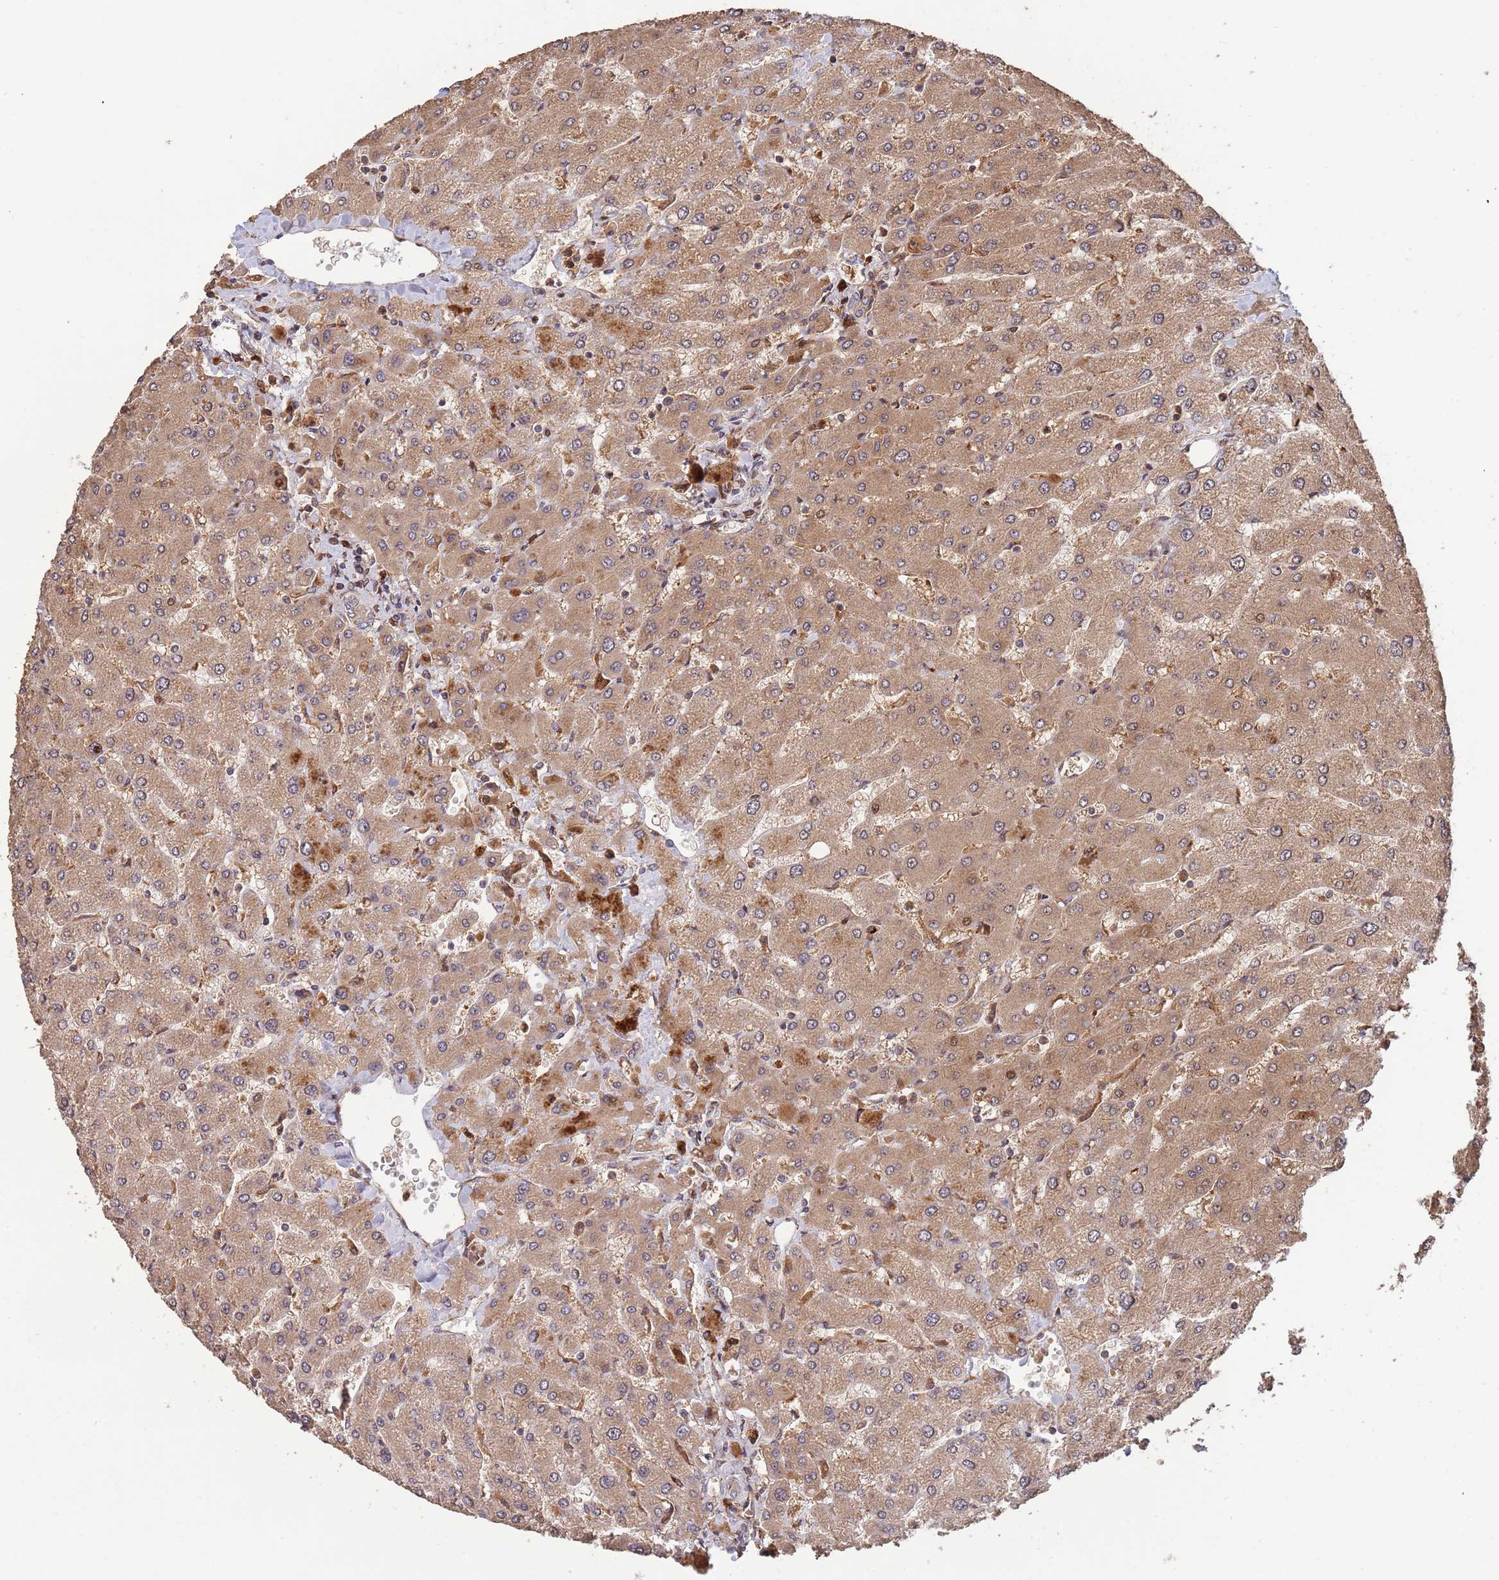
{"staining": {"intensity": "weak", "quantity": ">75%", "location": "cytoplasmic/membranous"}, "tissue": "liver", "cell_type": "Cholangiocytes", "image_type": "normal", "snomed": [{"axis": "morphology", "description": "Normal tissue, NOS"}, {"axis": "topography", "description": "Liver"}], "caption": "Immunohistochemical staining of benign liver displays low levels of weak cytoplasmic/membranous staining in approximately >75% of cholangiocytes.", "gene": "ZNF428", "patient": {"sex": "male", "age": 55}}